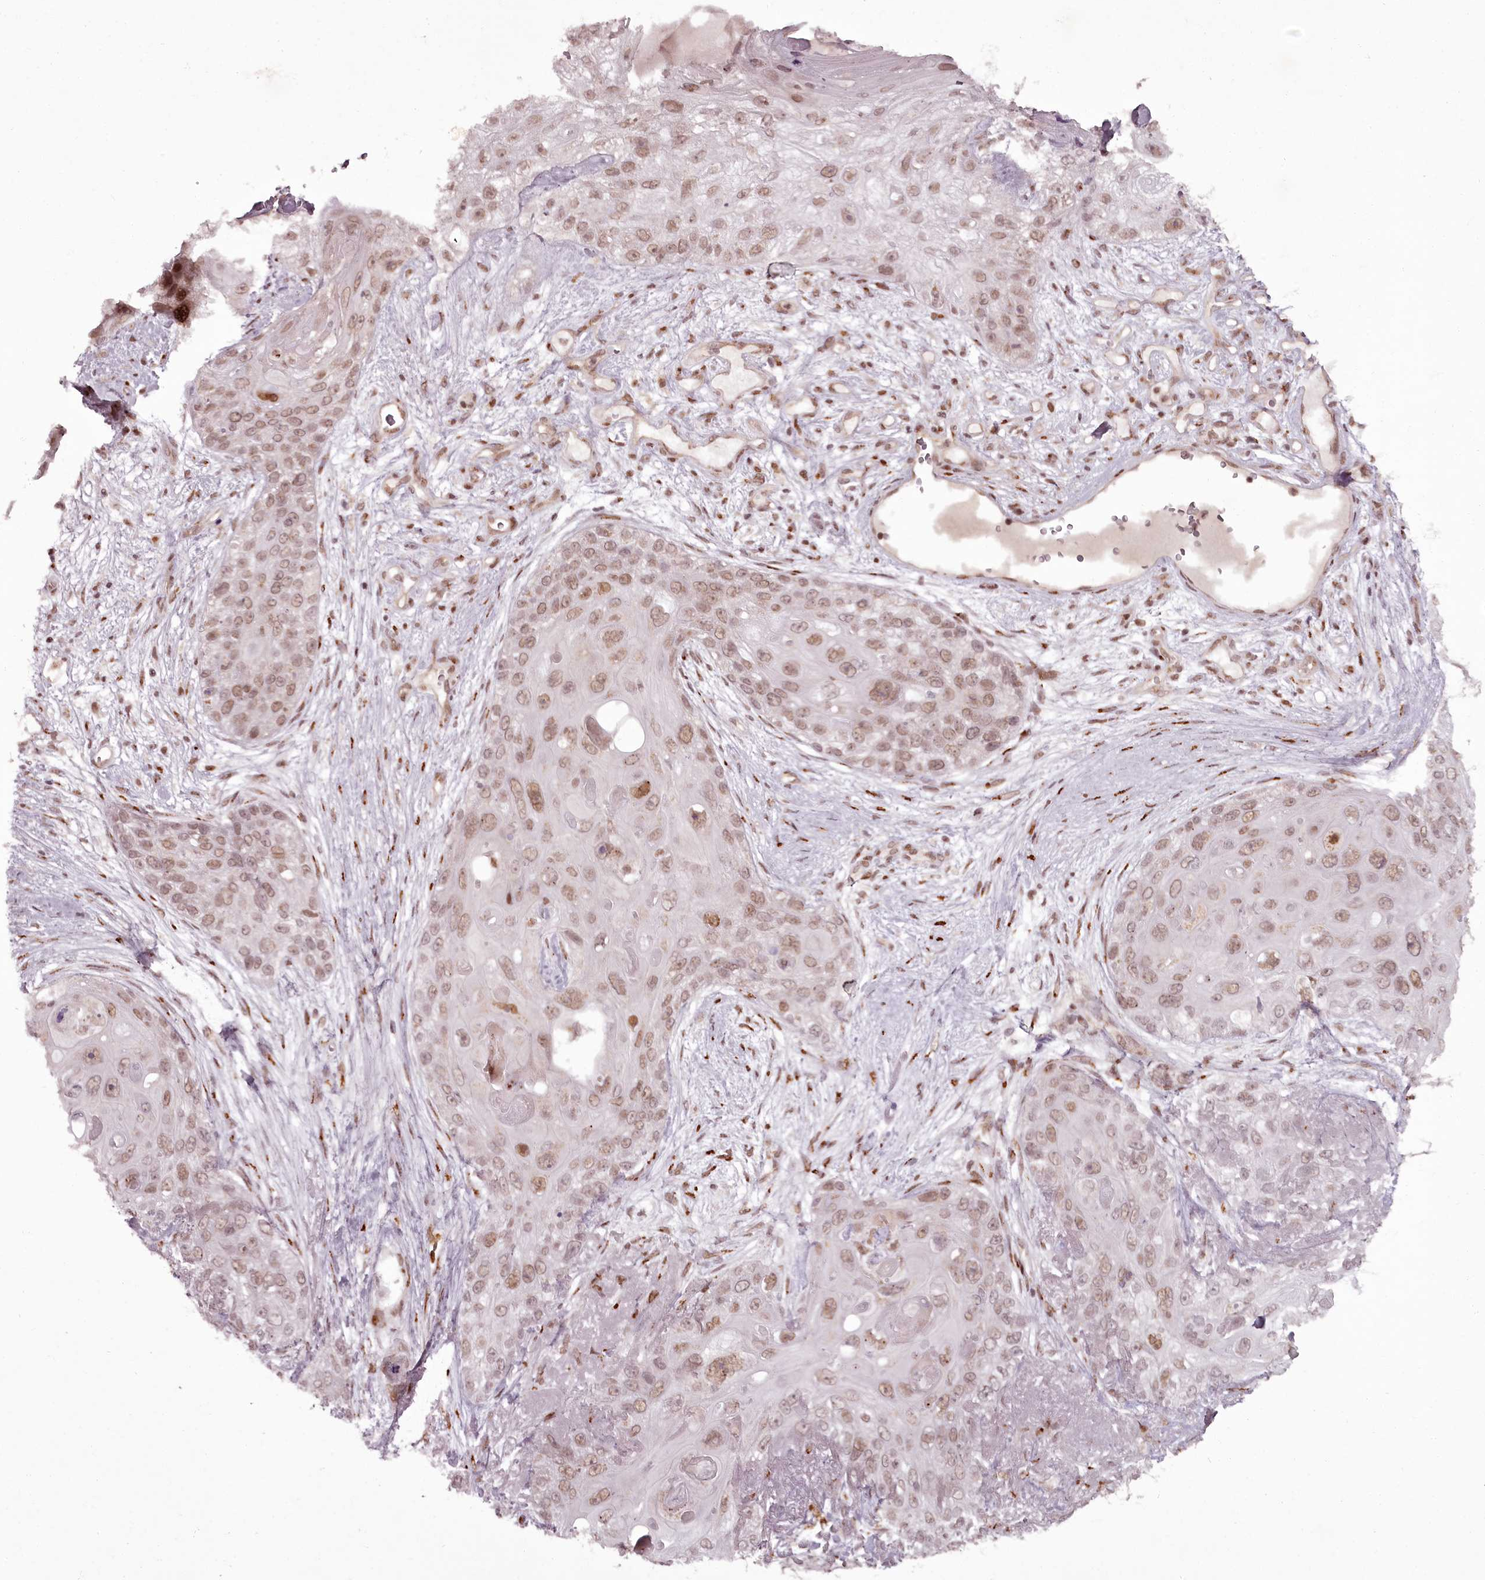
{"staining": {"intensity": "moderate", "quantity": ">75%", "location": "nuclear"}, "tissue": "skin cancer", "cell_type": "Tumor cells", "image_type": "cancer", "snomed": [{"axis": "morphology", "description": "Normal tissue, NOS"}, {"axis": "morphology", "description": "Squamous cell carcinoma, NOS"}, {"axis": "topography", "description": "Skin"}], "caption": "Tumor cells exhibit medium levels of moderate nuclear positivity in about >75% of cells in human skin cancer (squamous cell carcinoma).", "gene": "CEP83", "patient": {"sex": "male", "age": 72}}